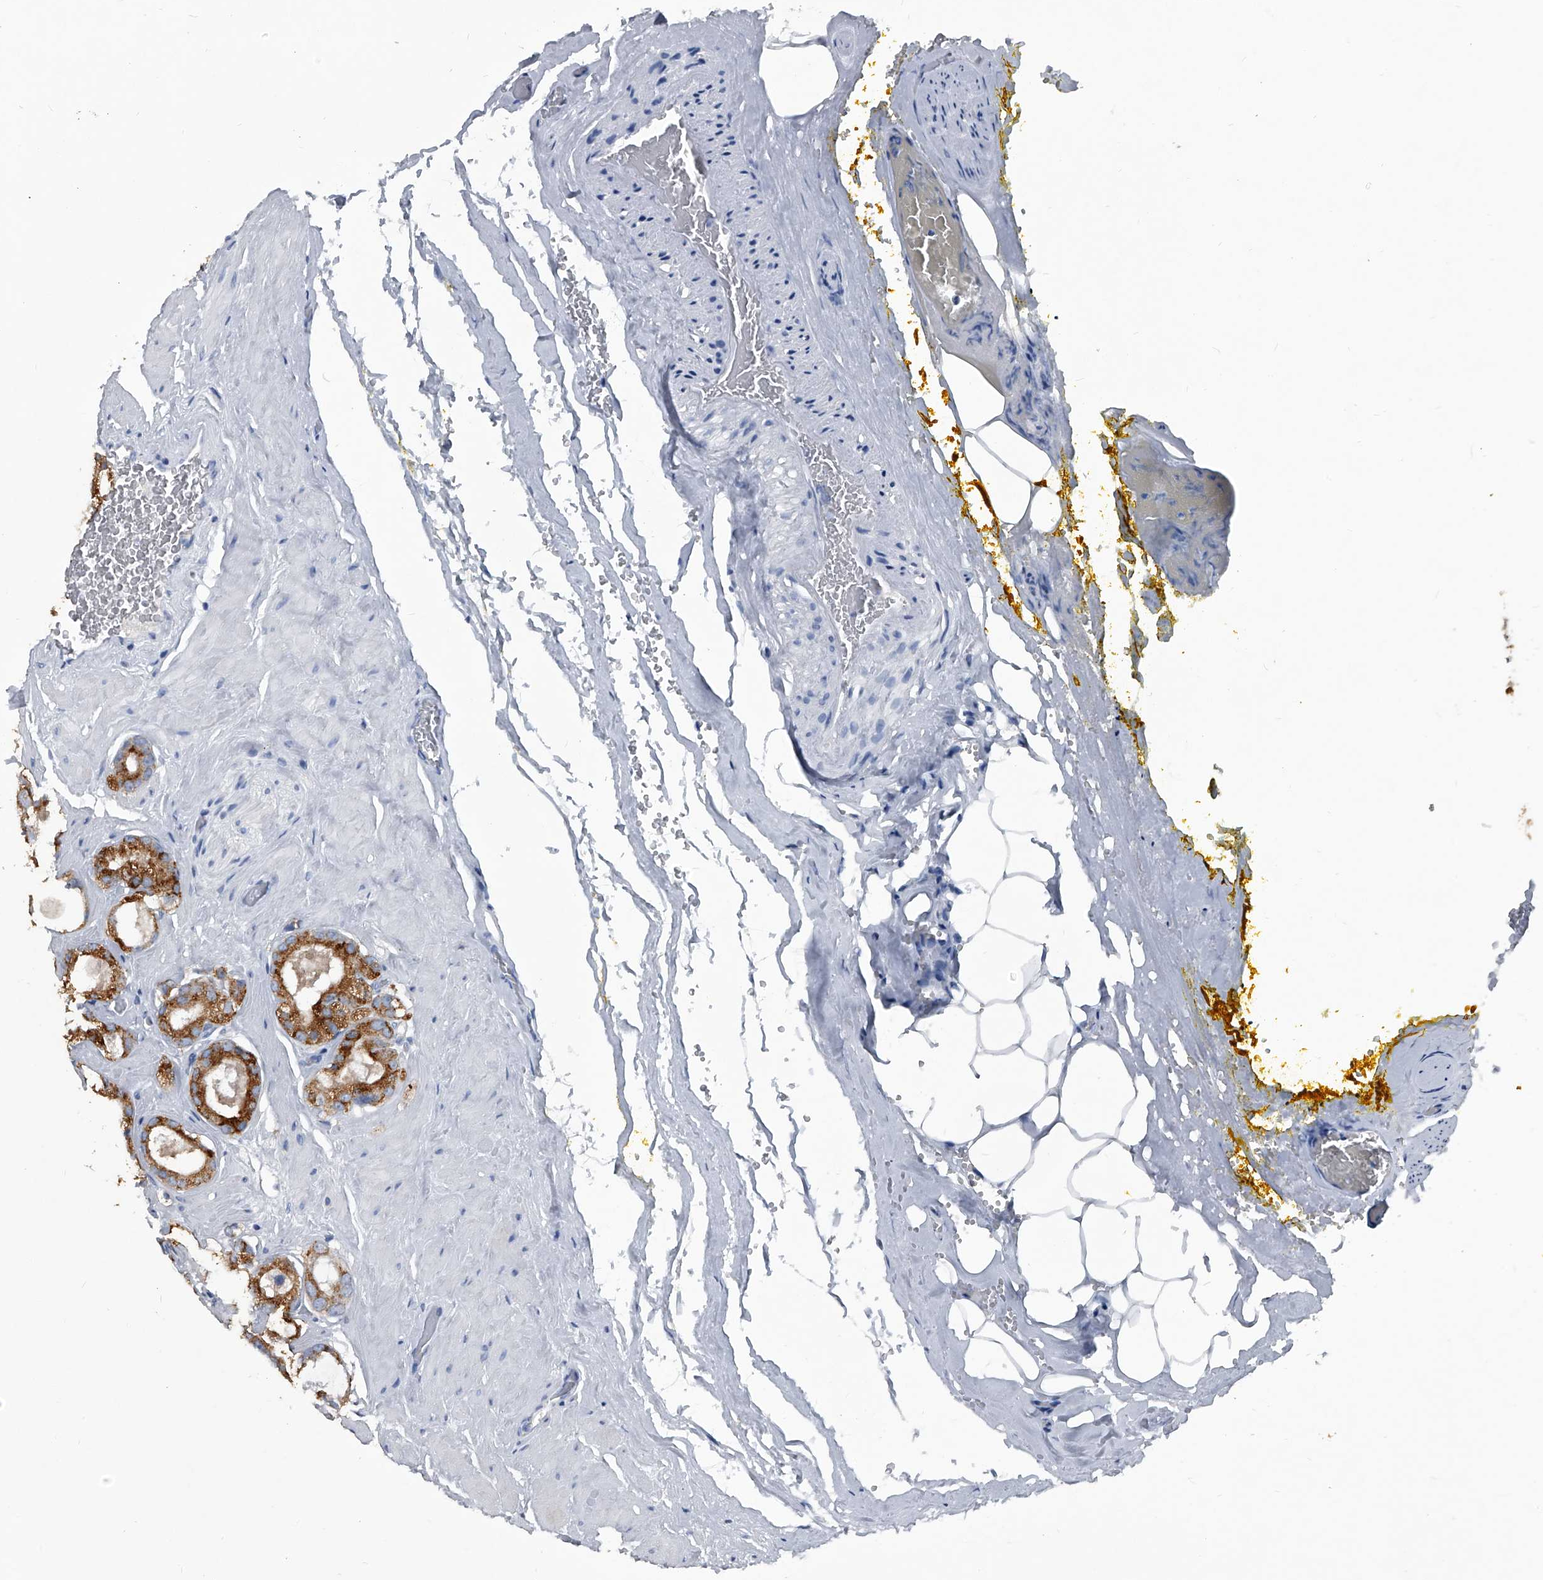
{"staining": {"intensity": "strong", "quantity": ">75%", "location": "cytoplasmic/membranous"}, "tissue": "prostate cancer", "cell_type": "Tumor cells", "image_type": "cancer", "snomed": [{"axis": "morphology", "description": "Adenocarcinoma, High grade"}, {"axis": "topography", "description": "Prostate"}], "caption": "An immunohistochemistry image of tumor tissue is shown. Protein staining in brown shows strong cytoplasmic/membranous positivity in adenocarcinoma (high-grade) (prostate) within tumor cells.", "gene": "BCAS1", "patient": {"sex": "male", "age": 64}}